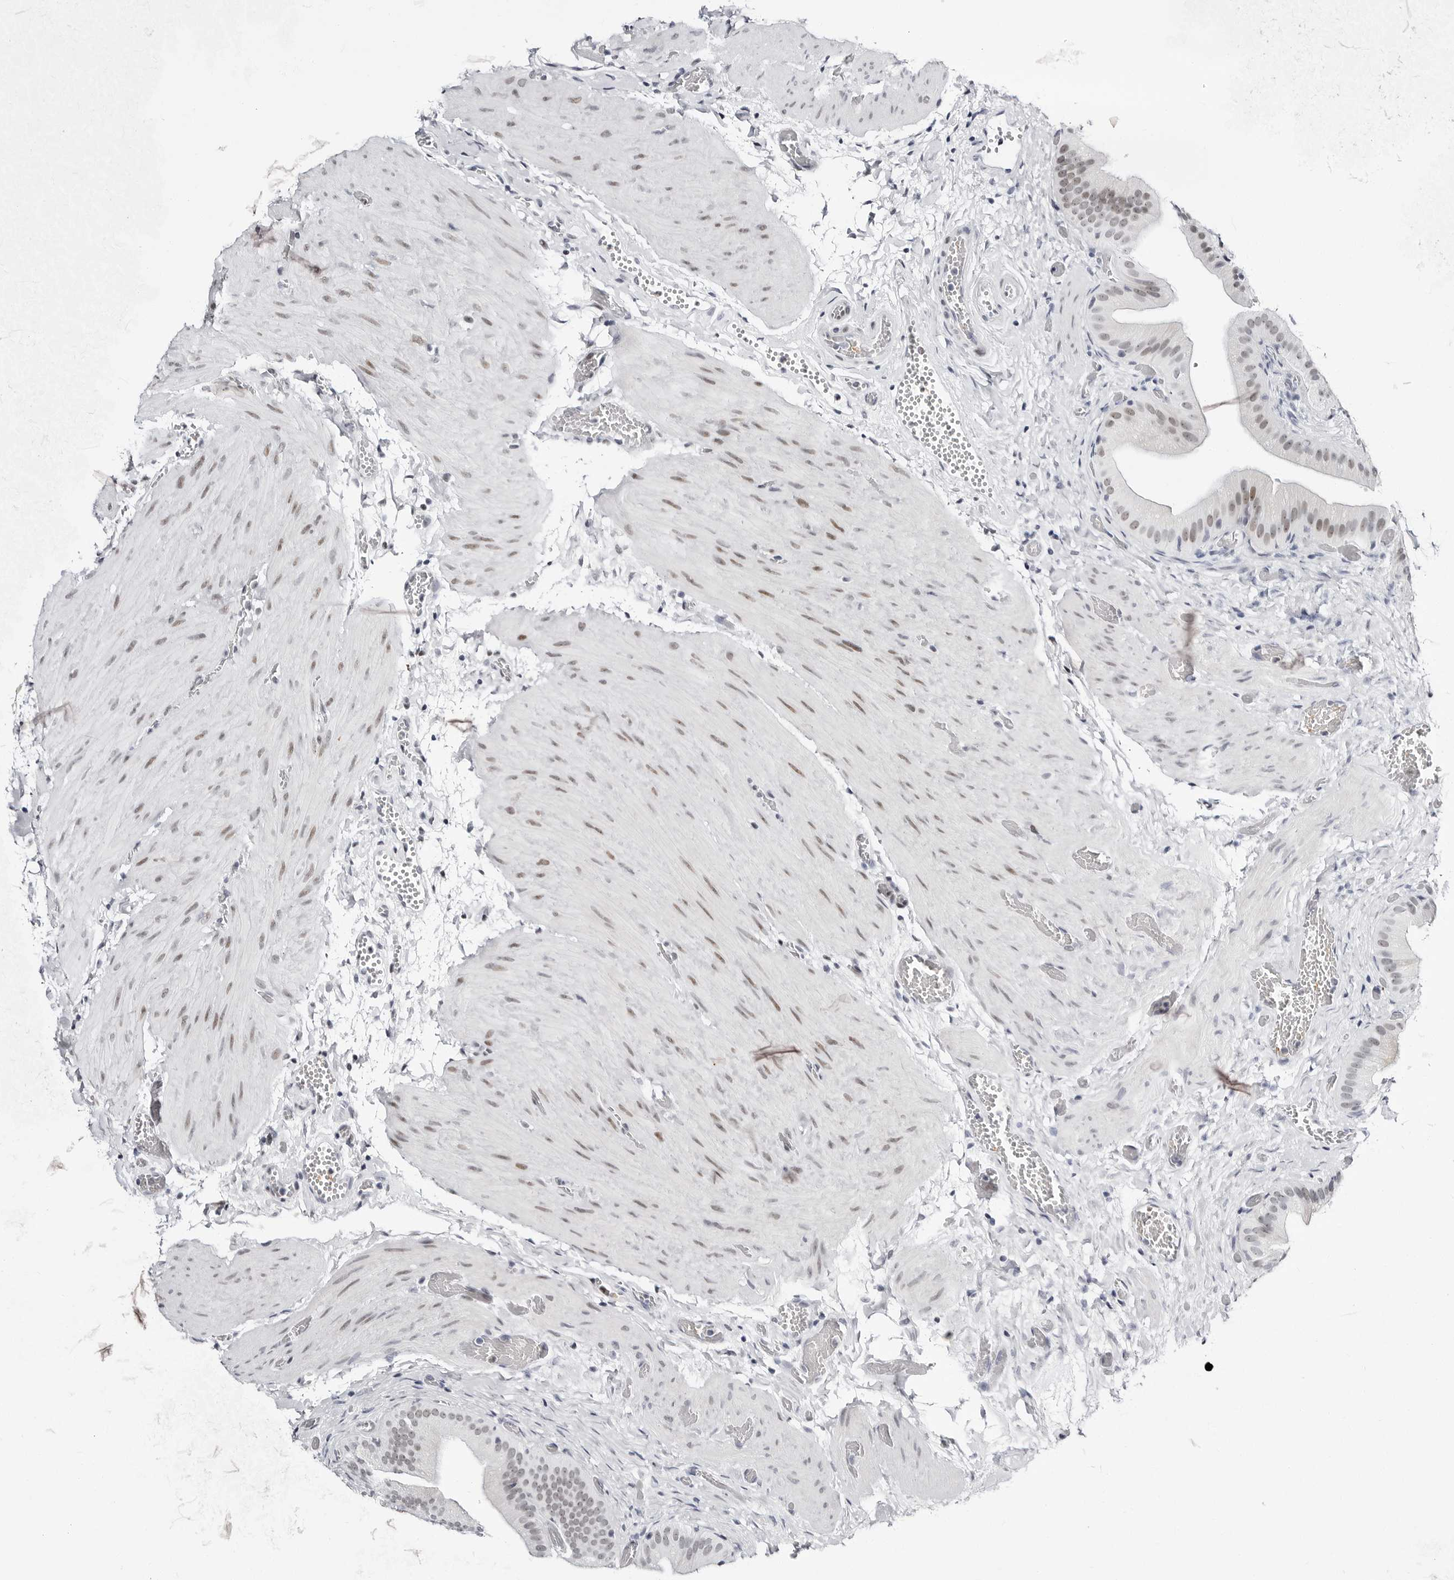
{"staining": {"intensity": "weak", "quantity": ">75%", "location": "nuclear"}, "tissue": "gallbladder", "cell_type": "Glandular cells", "image_type": "normal", "snomed": [{"axis": "morphology", "description": "Normal tissue, NOS"}, {"axis": "topography", "description": "Gallbladder"}], "caption": "IHC image of benign gallbladder stained for a protein (brown), which exhibits low levels of weak nuclear staining in about >75% of glandular cells.", "gene": "VEZF1", "patient": {"sex": "female", "age": 64}}